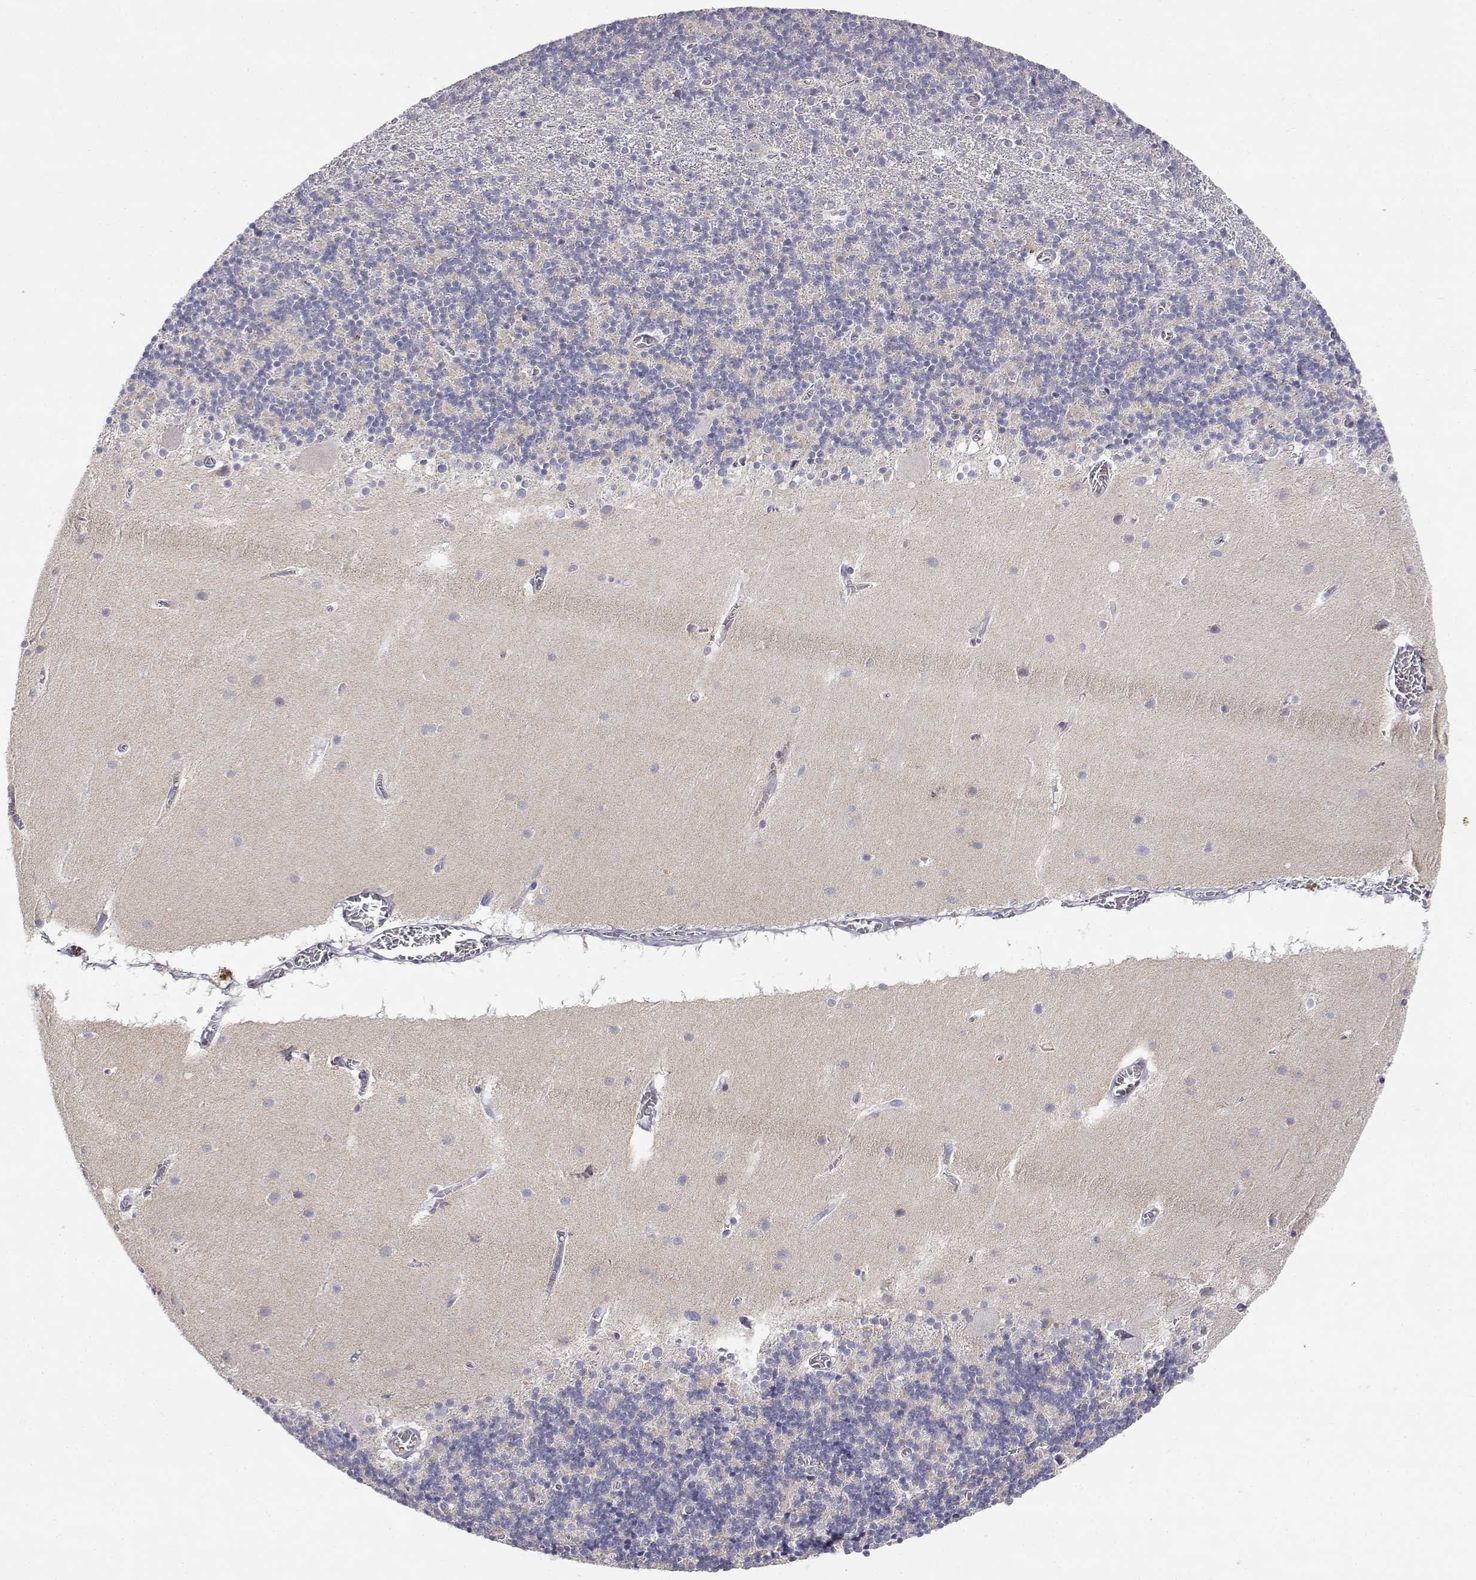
{"staining": {"intensity": "negative", "quantity": "none", "location": "none"}, "tissue": "cerebellum", "cell_type": "Cells in granular layer", "image_type": "normal", "snomed": [{"axis": "morphology", "description": "Normal tissue, NOS"}, {"axis": "topography", "description": "Cerebellum"}], "caption": "The IHC micrograph has no significant positivity in cells in granular layer of cerebellum. (Brightfield microscopy of DAB IHC at high magnification).", "gene": "ADA", "patient": {"sex": "male", "age": 70}}